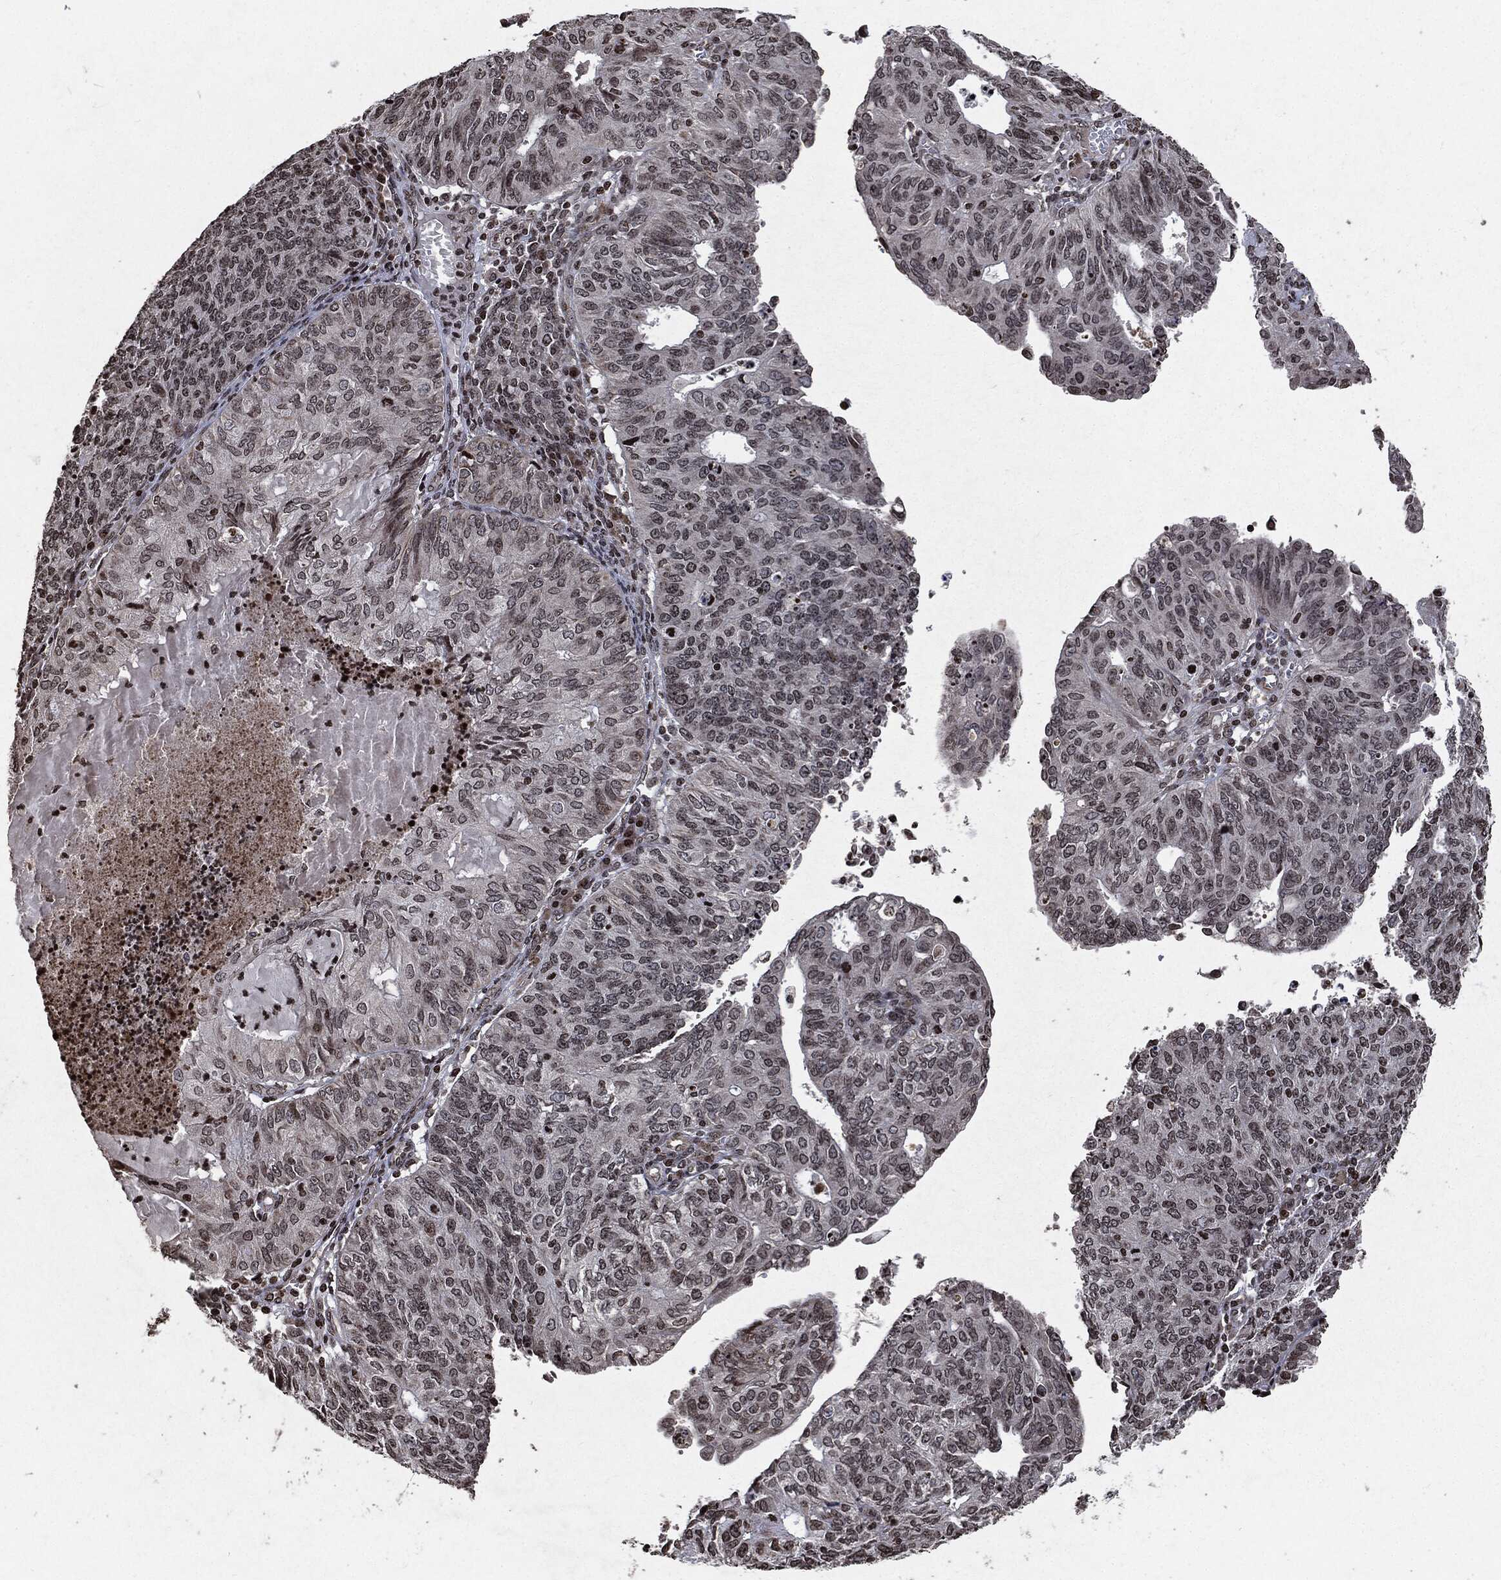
{"staining": {"intensity": "moderate", "quantity": "<25%", "location": "nuclear"}, "tissue": "endometrial cancer", "cell_type": "Tumor cells", "image_type": "cancer", "snomed": [{"axis": "morphology", "description": "Adenocarcinoma, NOS"}, {"axis": "topography", "description": "Endometrium"}], "caption": "About <25% of tumor cells in human adenocarcinoma (endometrial) reveal moderate nuclear protein positivity as visualized by brown immunohistochemical staining.", "gene": "JUN", "patient": {"sex": "female", "age": 82}}